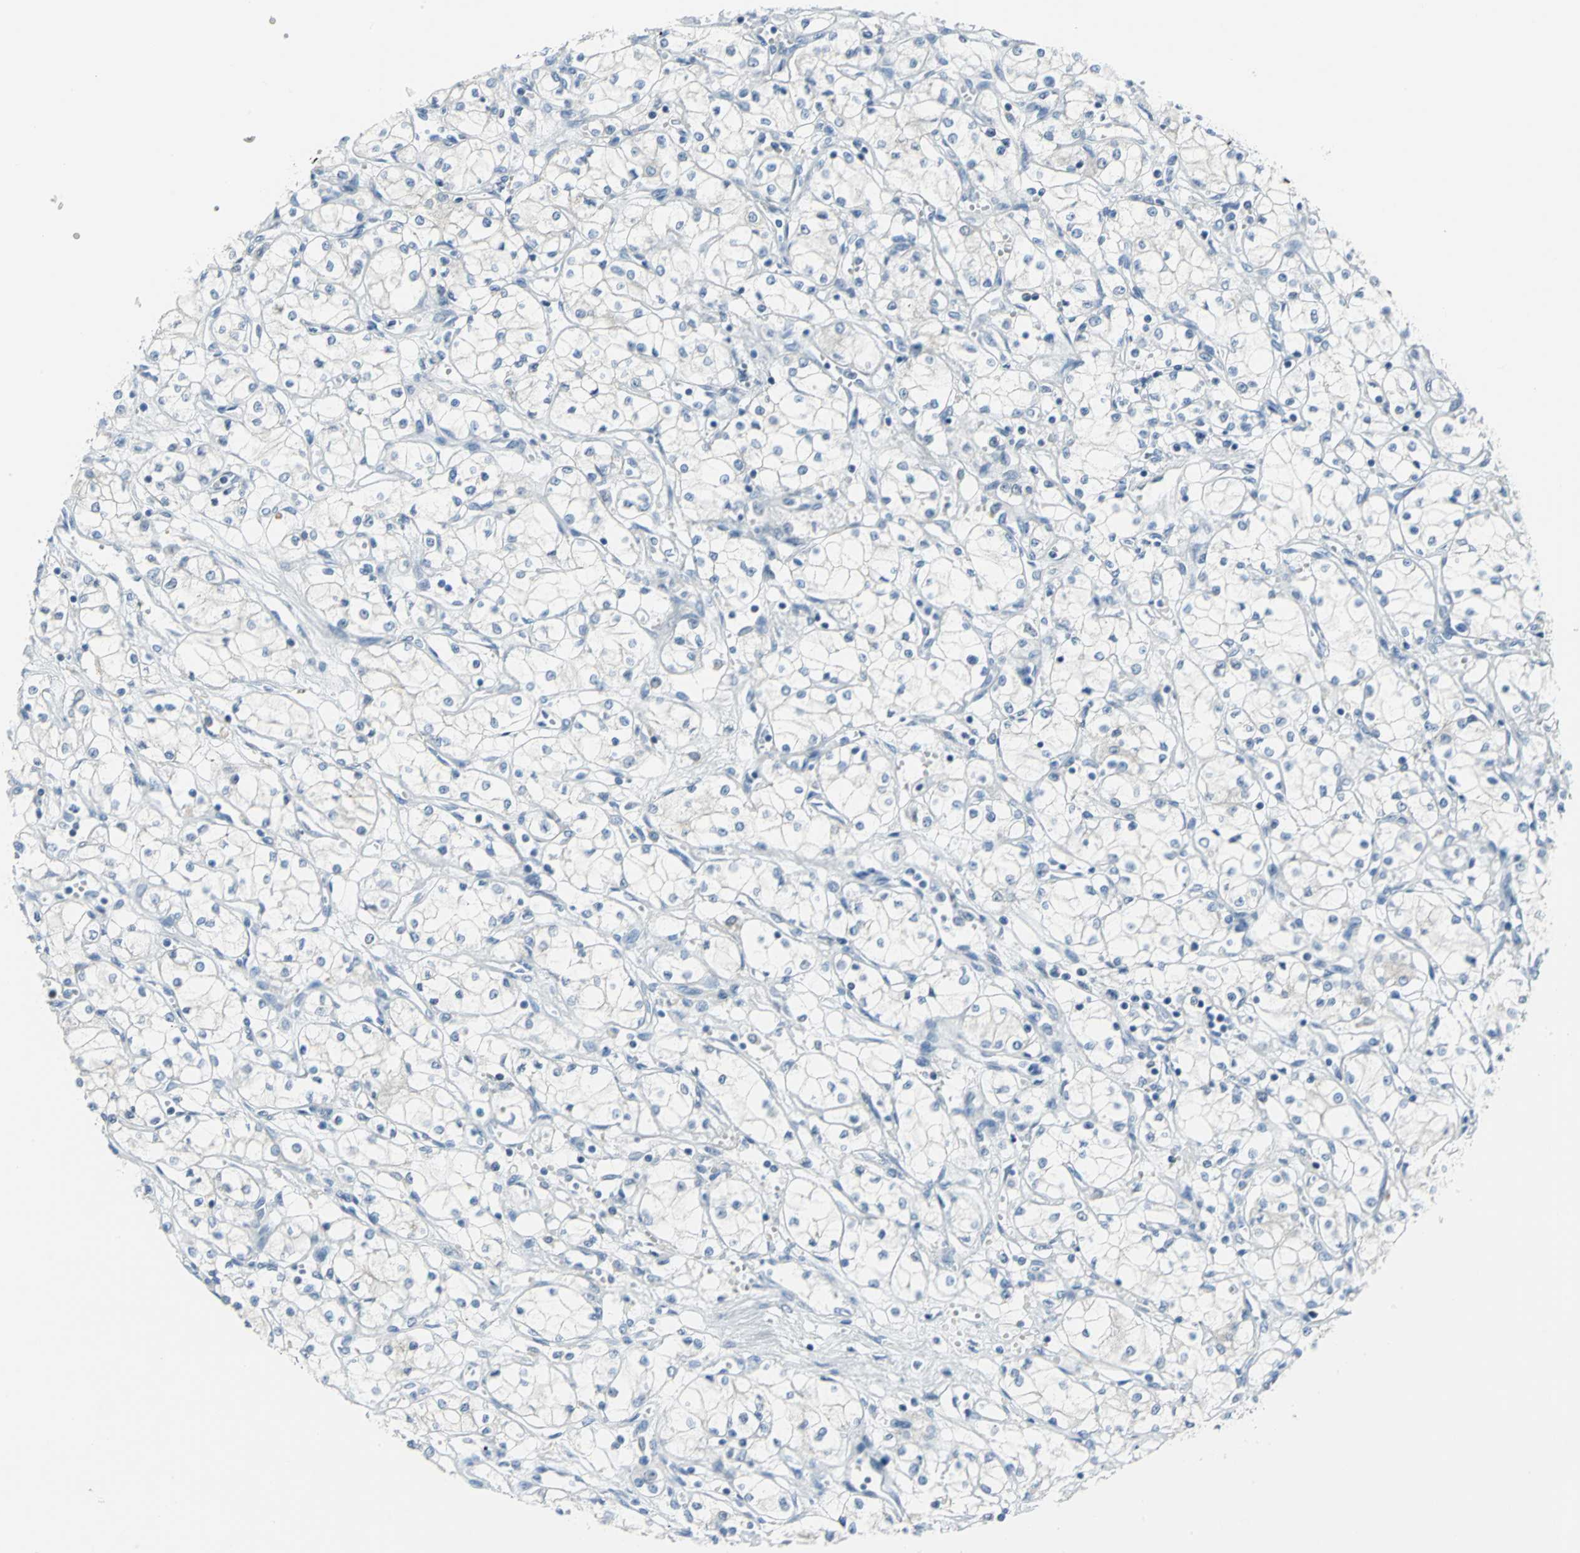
{"staining": {"intensity": "negative", "quantity": "none", "location": "none"}, "tissue": "renal cancer", "cell_type": "Tumor cells", "image_type": "cancer", "snomed": [{"axis": "morphology", "description": "Normal tissue, NOS"}, {"axis": "morphology", "description": "Adenocarcinoma, NOS"}, {"axis": "topography", "description": "Kidney"}], "caption": "The photomicrograph shows no staining of tumor cells in adenocarcinoma (renal).", "gene": "MCM4", "patient": {"sex": "male", "age": 59}}